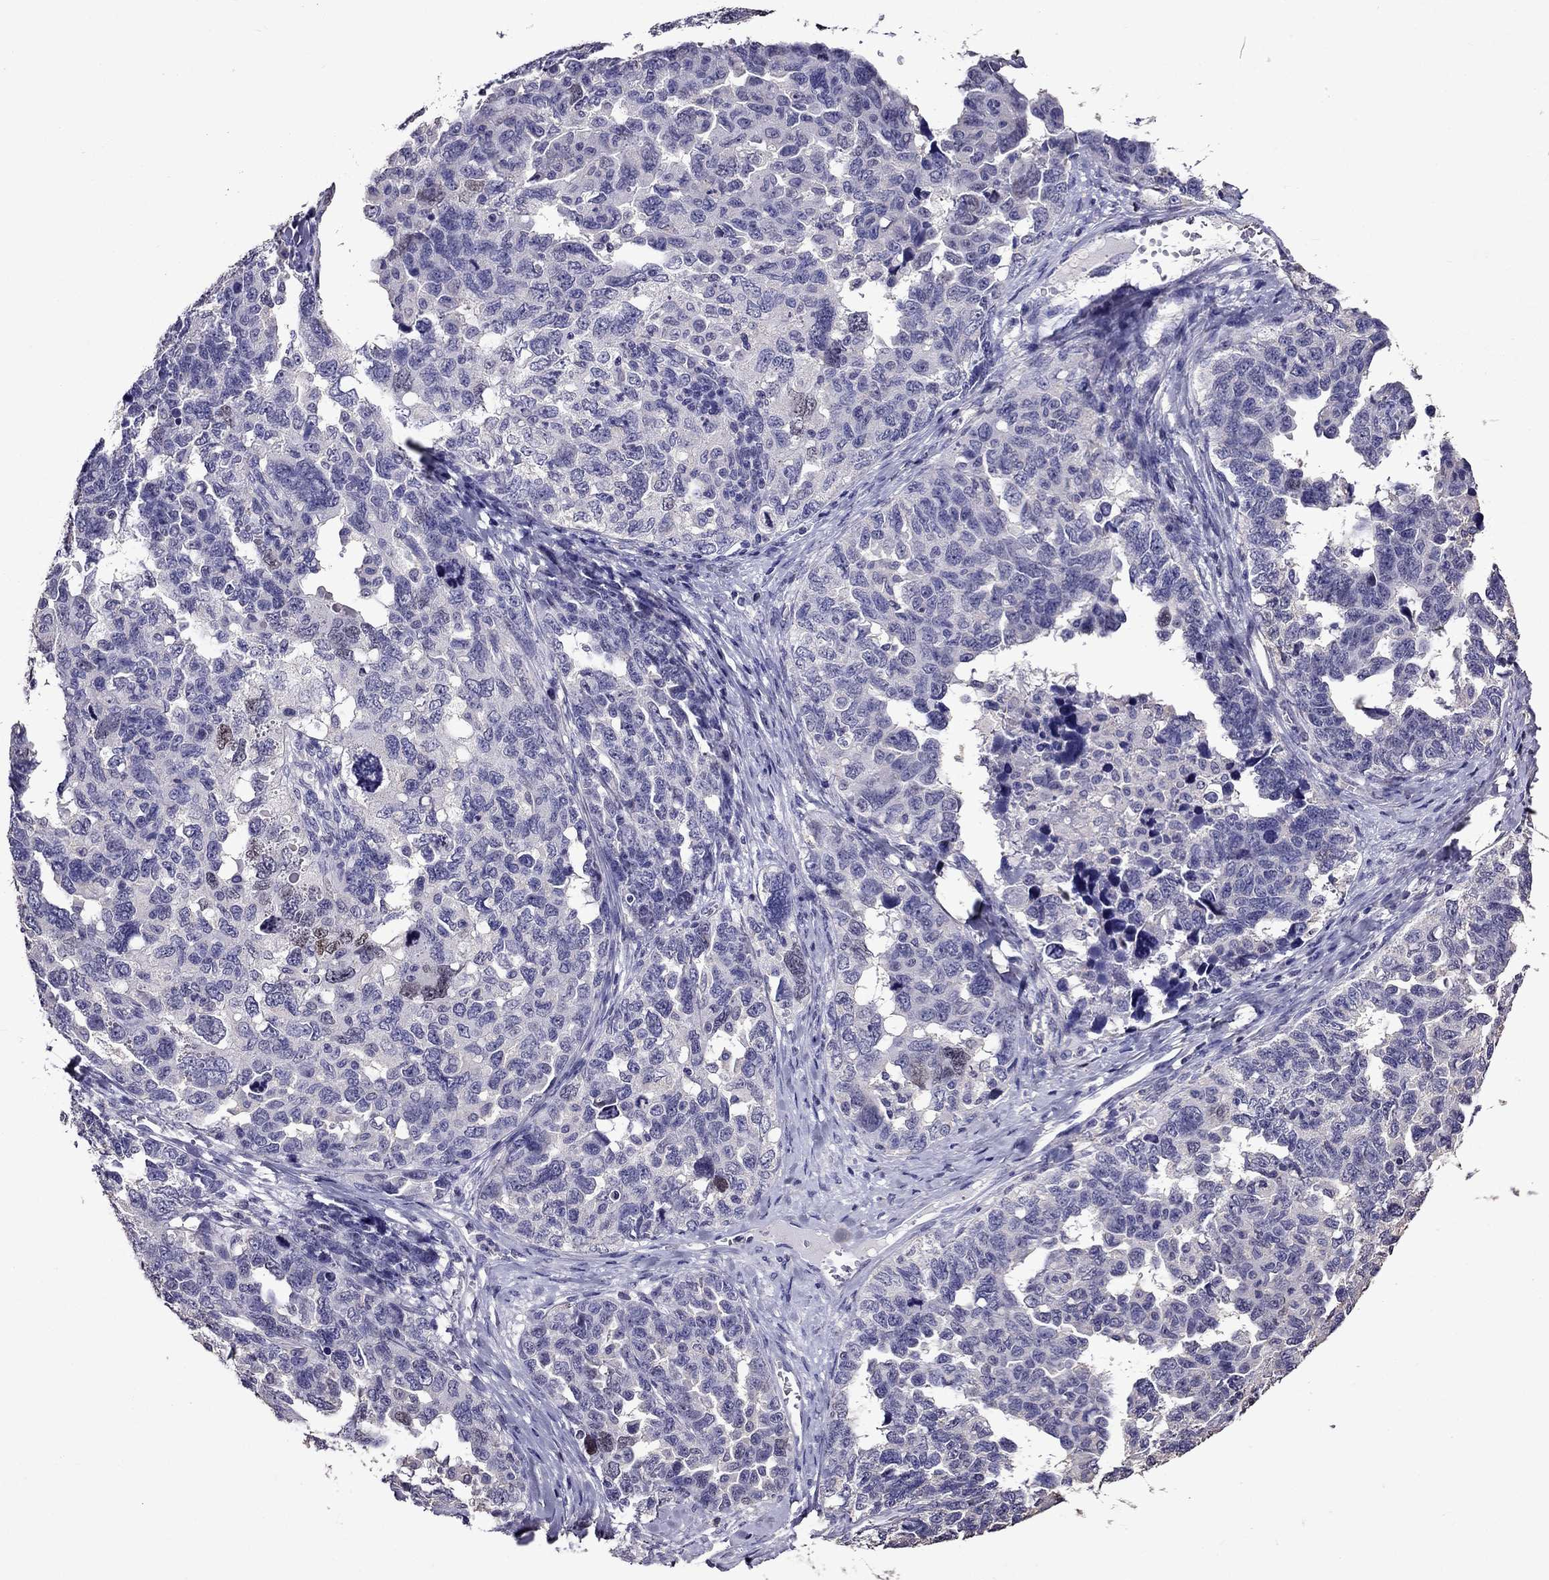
{"staining": {"intensity": "negative", "quantity": "none", "location": "none"}, "tissue": "ovarian cancer", "cell_type": "Tumor cells", "image_type": "cancer", "snomed": [{"axis": "morphology", "description": "Cystadenocarcinoma, serous, NOS"}, {"axis": "topography", "description": "Ovary"}], "caption": "Ovarian serous cystadenocarcinoma was stained to show a protein in brown. There is no significant staining in tumor cells. (Stains: DAB (3,3'-diaminobenzidine) IHC with hematoxylin counter stain, Microscopy: brightfield microscopy at high magnification).", "gene": "NKX3-1", "patient": {"sex": "female", "age": 69}}